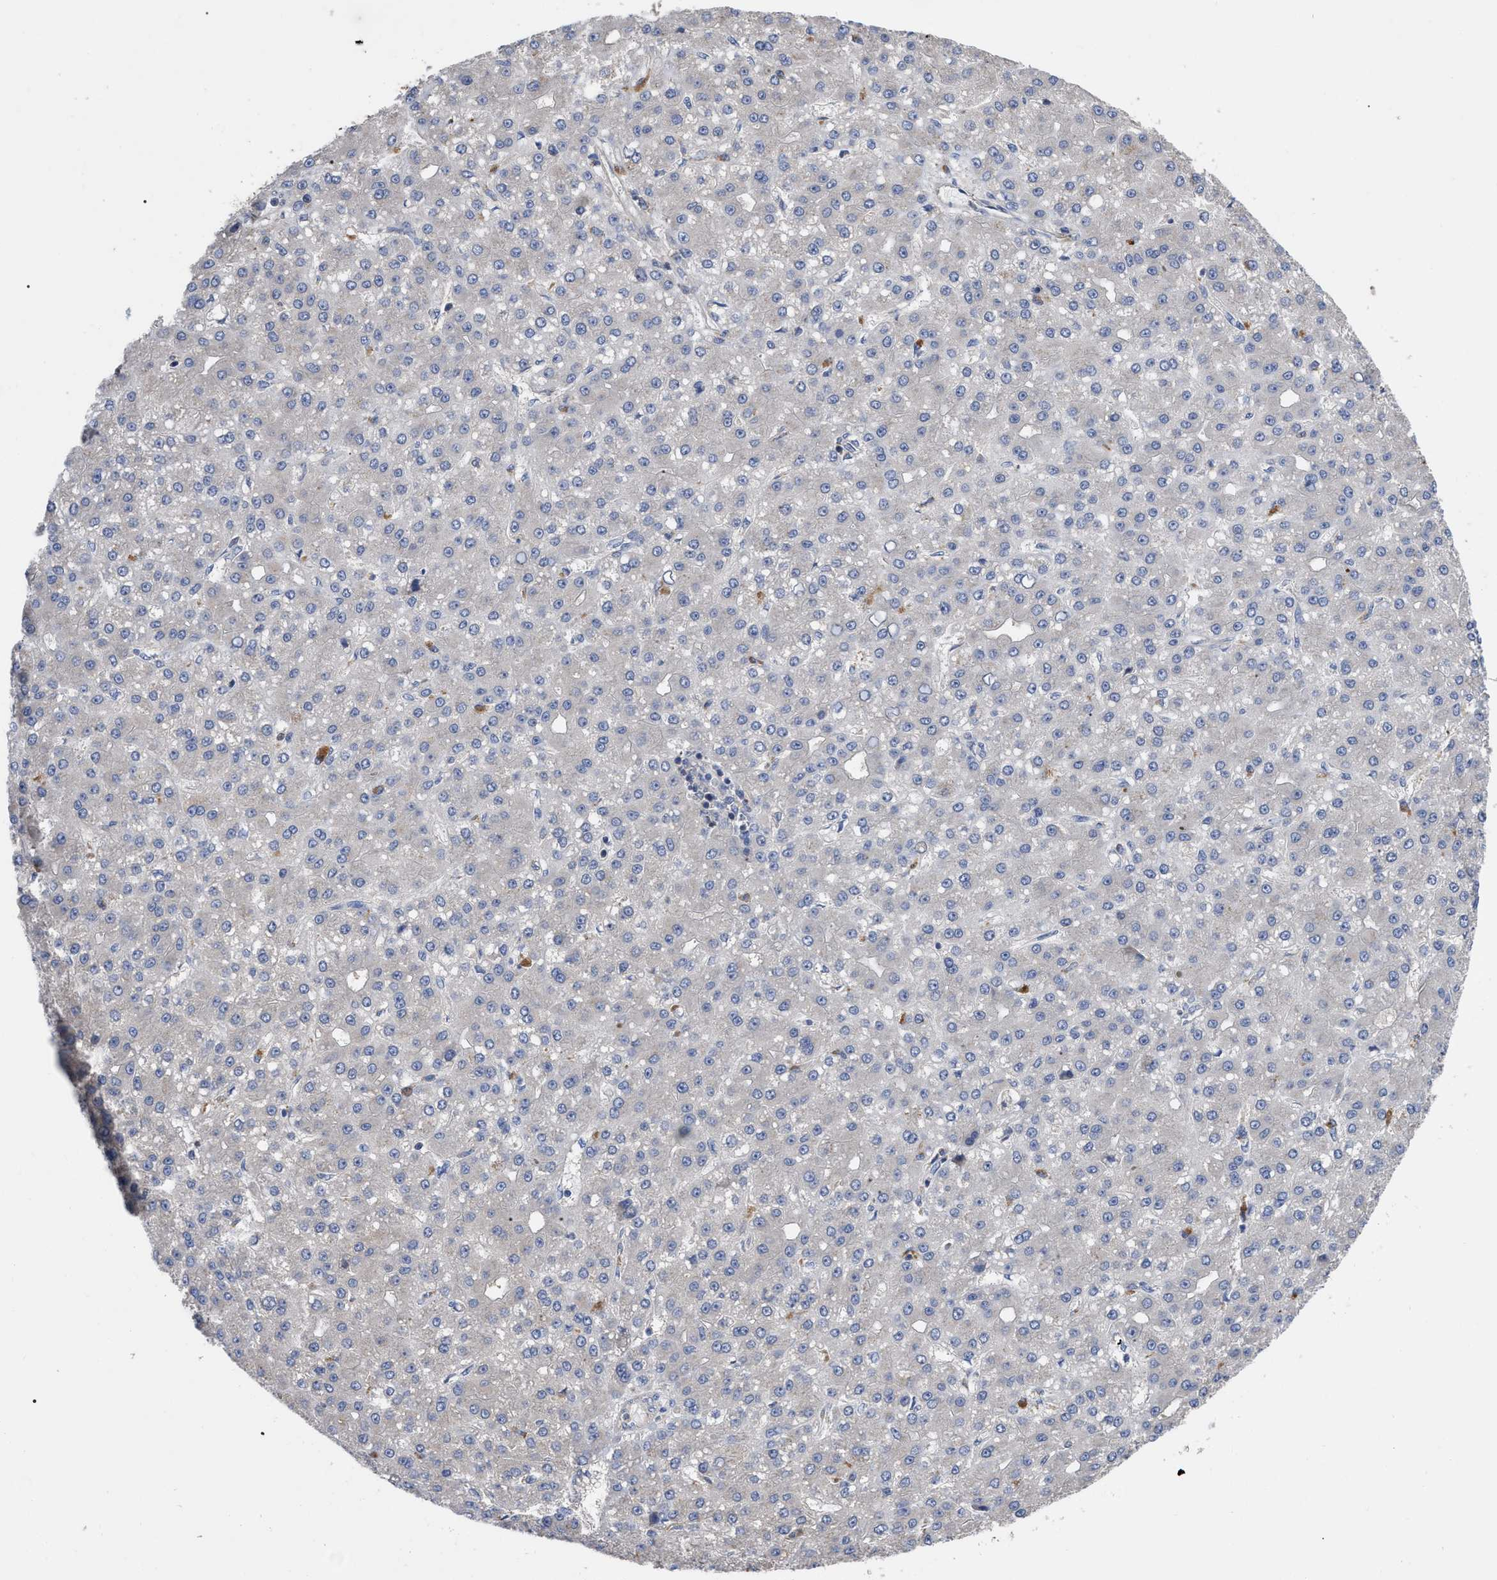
{"staining": {"intensity": "negative", "quantity": "none", "location": "none"}, "tissue": "liver cancer", "cell_type": "Tumor cells", "image_type": "cancer", "snomed": [{"axis": "morphology", "description": "Carcinoma, Hepatocellular, NOS"}, {"axis": "topography", "description": "Liver"}], "caption": "Photomicrograph shows no protein staining in tumor cells of hepatocellular carcinoma (liver) tissue. (DAB (3,3'-diaminobenzidine) IHC with hematoxylin counter stain).", "gene": "RAP1GDS1", "patient": {"sex": "male", "age": 67}}